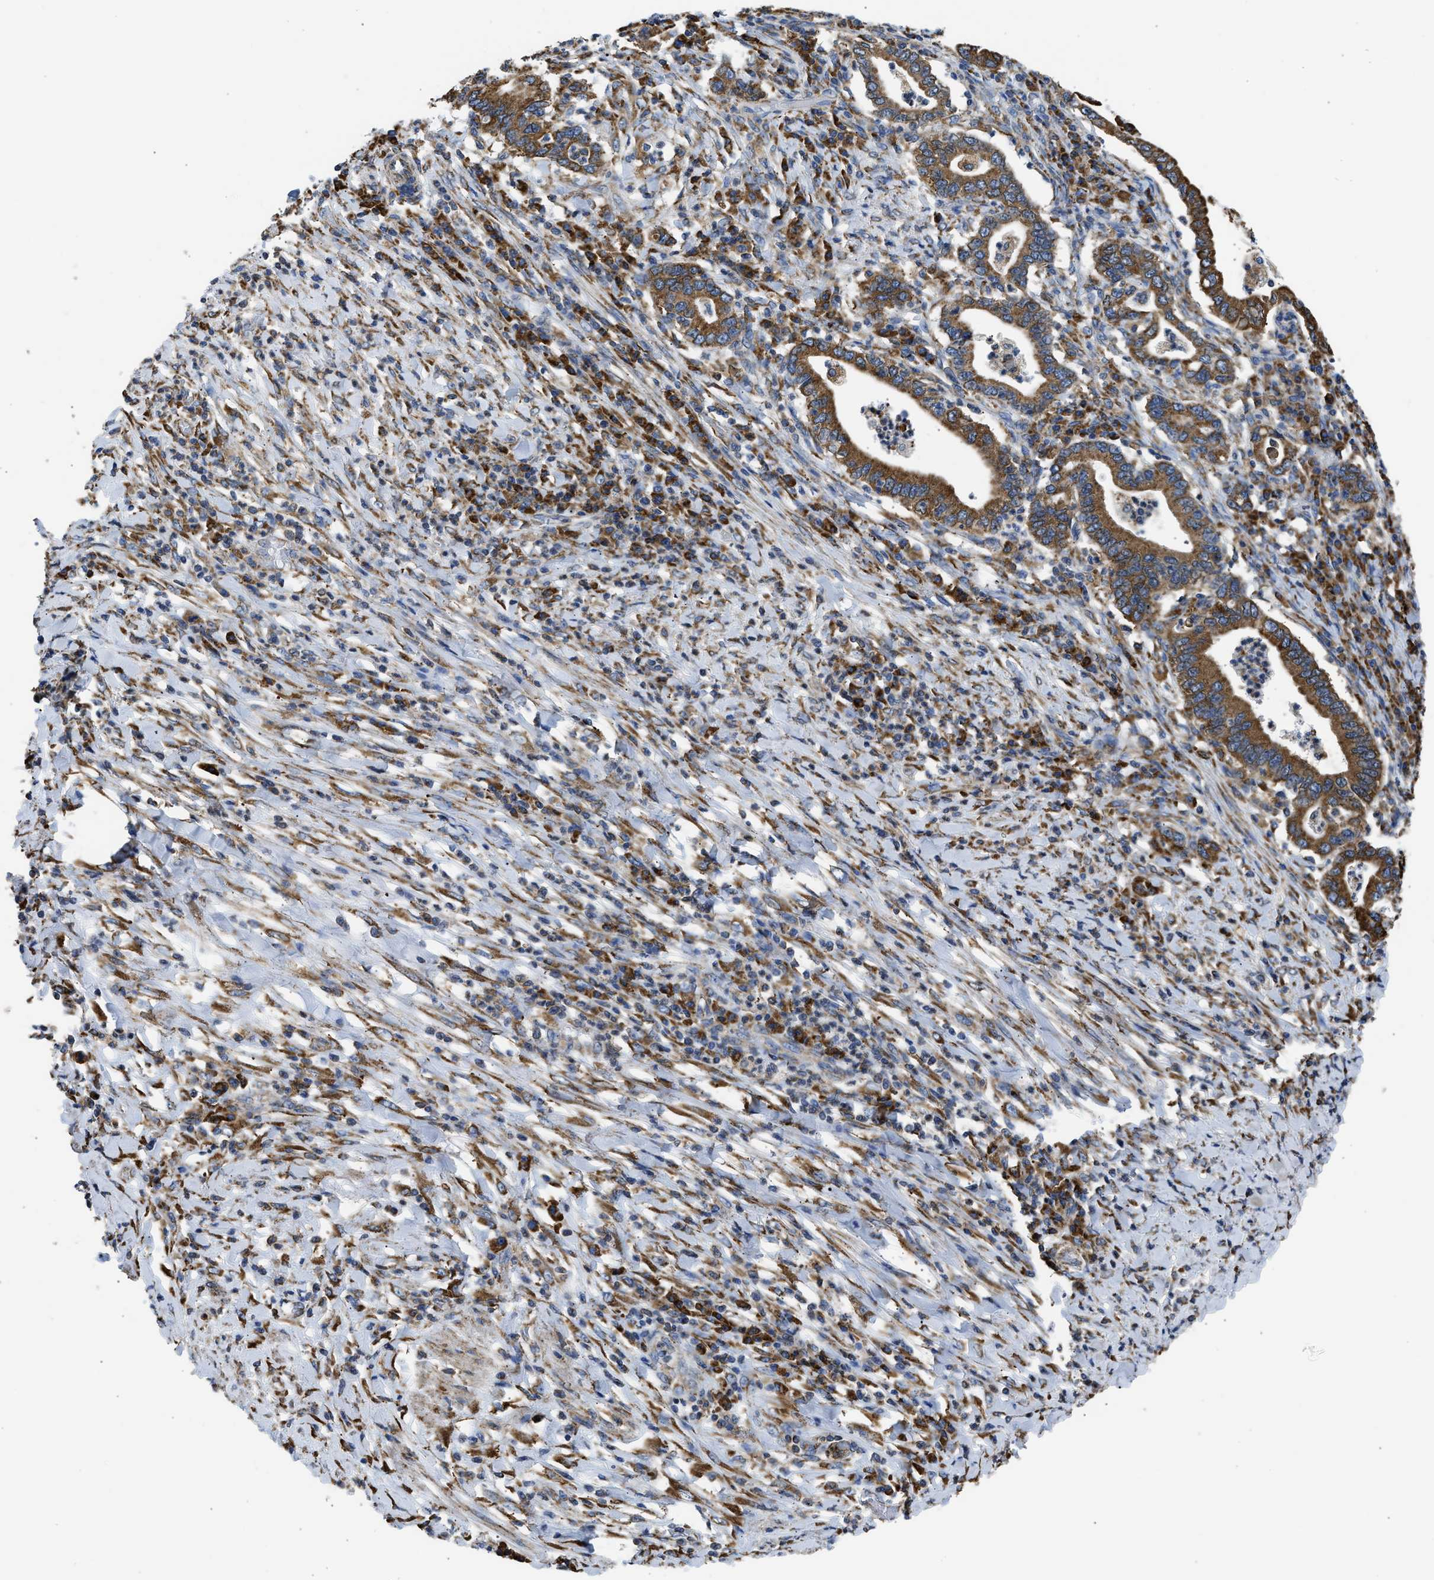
{"staining": {"intensity": "strong", "quantity": ">75%", "location": "cytoplasmic/membranous"}, "tissue": "stomach cancer", "cell_type": "Tumor cells", "image_type": "cancer", "snomed": [{"axis": "morphology", "description": "Normal tissue, NOS"}, {"axis": "morphology", "description": "Adenocarcinoma, NOS"}, {"axis": "topography", "description": "Esophagus"}, {"axis": "topography", "description": "Stomach, upper"}, {"axis": "topography", "description": "Peripheral nerve tissue"}], "caption": "This histopathology image demonstrates stomach cancer (adenocarcinoma) stained with immunohistochemistry (IHC) to label a protein in brown. The cytoplasmic/membranous of tumor cells show strong positivity for the protein. Nuclei are counter-stained blue.", "gene": "CYCS", "patient": {"sex": "male", "age": 62}}